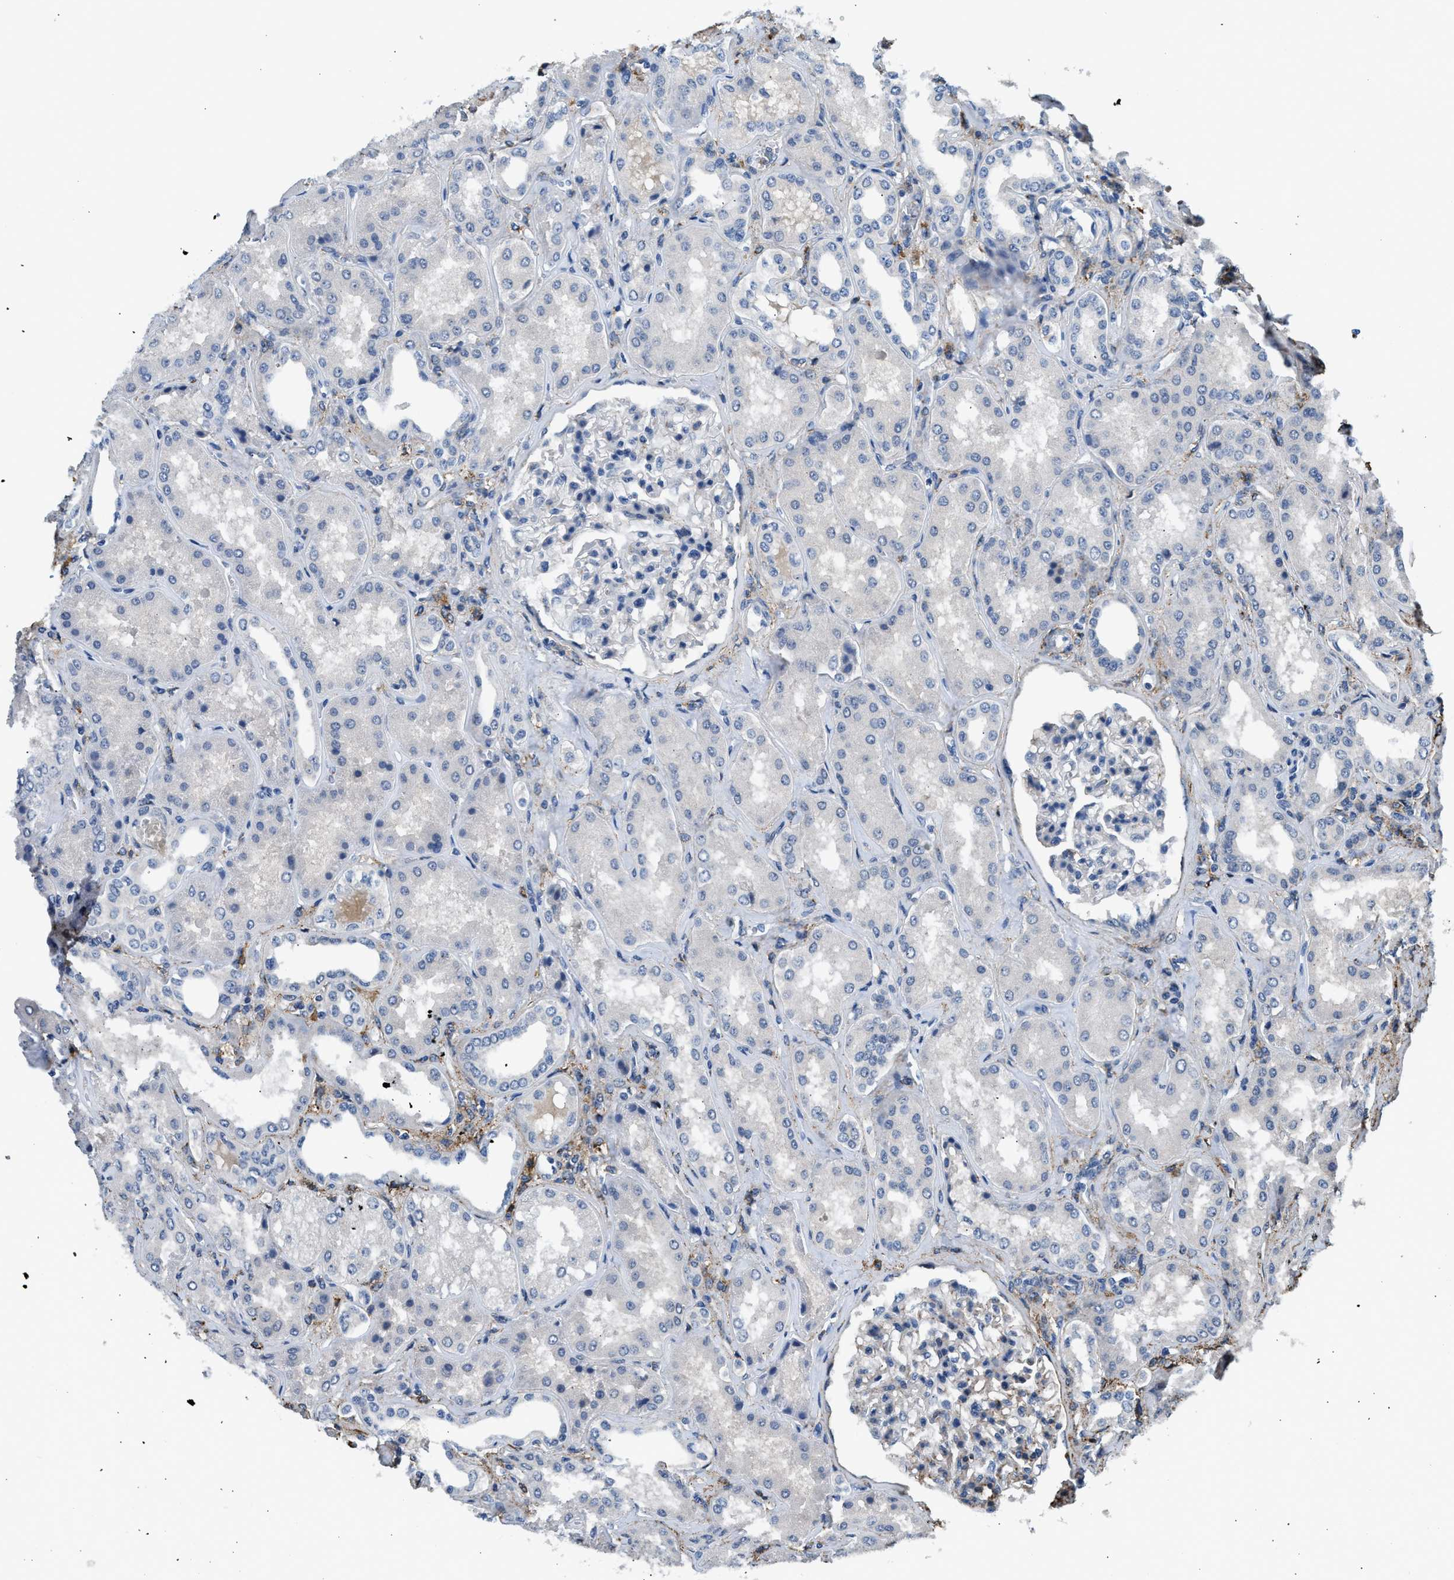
{"staining": {"intensity": "negative", "quantity": "none", "location": "none"}, "tissue": "kidney", "cell_type": "Cells in glomeruli", "image_type": "normal", "snomed": [{"axis": "morphology", "description": "Normal tissue, NOS"}, {"axis": "topography", "description": "Kidney"}], "caption": "An IHC image of benign kidney is shown. There is no staining in cells in glomeruli of kidney.", "gene": "LRP1", "patient": {"sex": "female", "age": 56}}